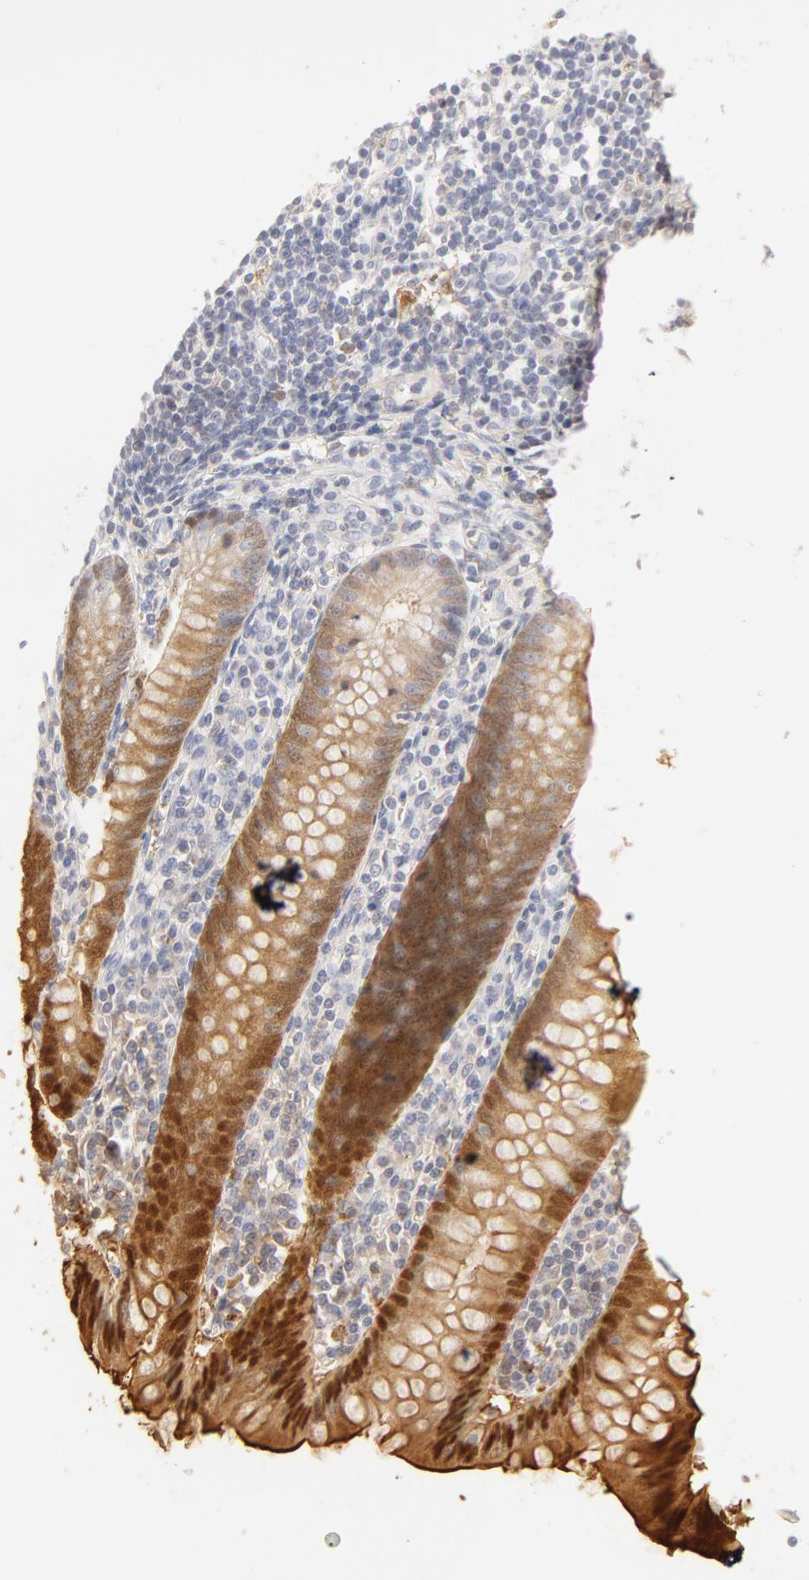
{"staining": {"intensity": "weak", "quantity": "25%-75%", "location": "cytoplasmic/membranous,nuclear"}, "tissue": "appendix", "cell_type": "Glandular cells", "image_type": "normal", "snomed": [{"axis": "morphology", "description": "Normal tissue, NOS"}, {"axis": "topography", "description": "Appendix"}], "caption": "Protein staining exhibits weak cytoplasmic/membranous,nuclear staining in about 25%-75% of glandular cells in unremarkable appendix.", "gene": "CA2", "patient": {"sex": "female", "age": 19}}